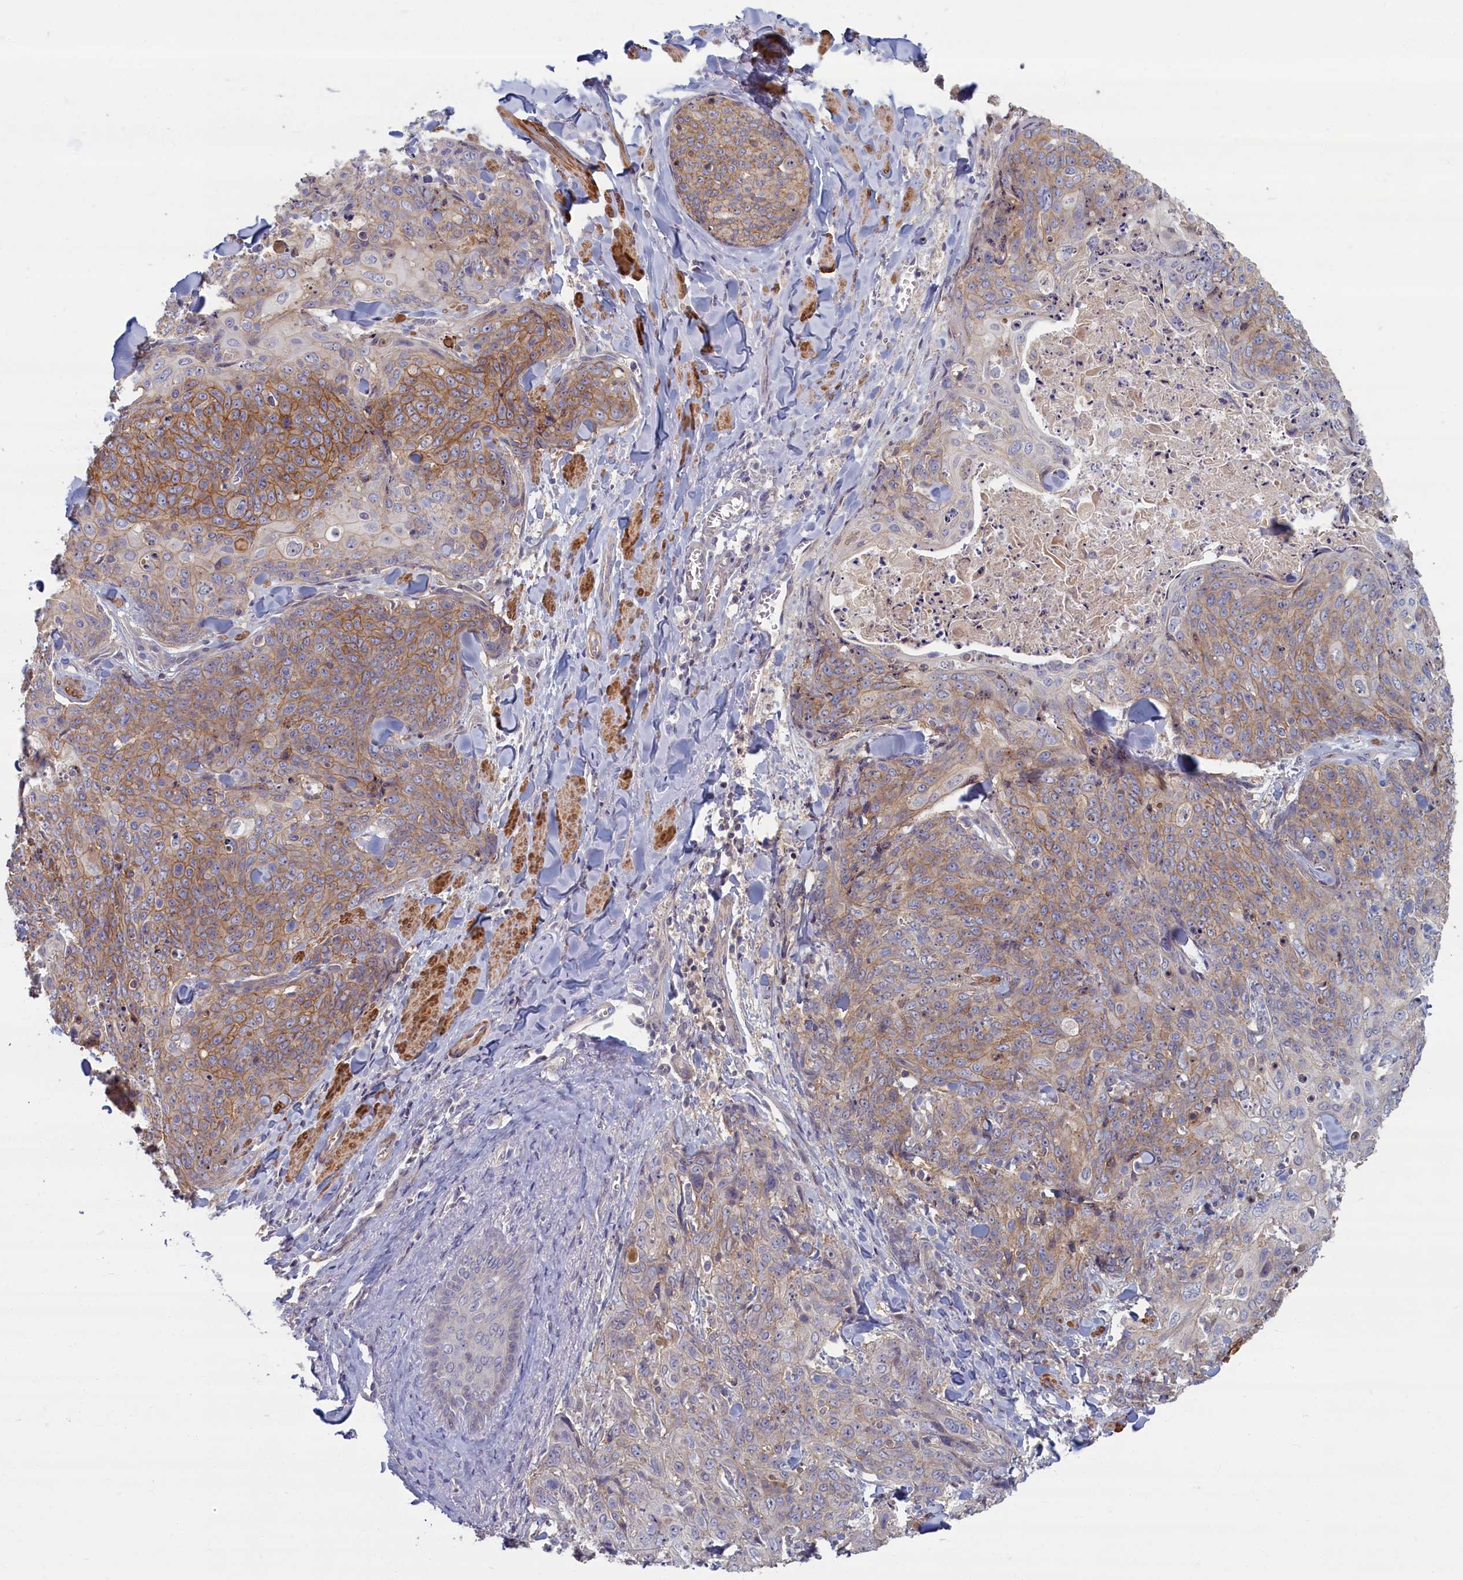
{"staining": {"intensity": "moderate", "quantity": "25%-75%", "location": "cytoplasmic/membranous"}, "tissue": "skin cancer", "cell_type": "Tumor cells", "image_type": "cancer", "snomed": [{"axis": "morphology", "description": "Squamous cell carcinoma, NOS"}, {"axis": "topography", "description": "Skin"}, {"axis": "topography", "description": "Vulva"}], "caption": "Skin cancer (squamous cell carcinoma) was stained to show a protein in brown. There is medium levels of moderate cytoplasmic/membranous staining in approximately 25%-75% of tumor cells. (brown staining indicates protein expression, while blue staining denotes nuclei).", "gene": "TRPM4", "patient": {"sex": "female", "age": 85}}